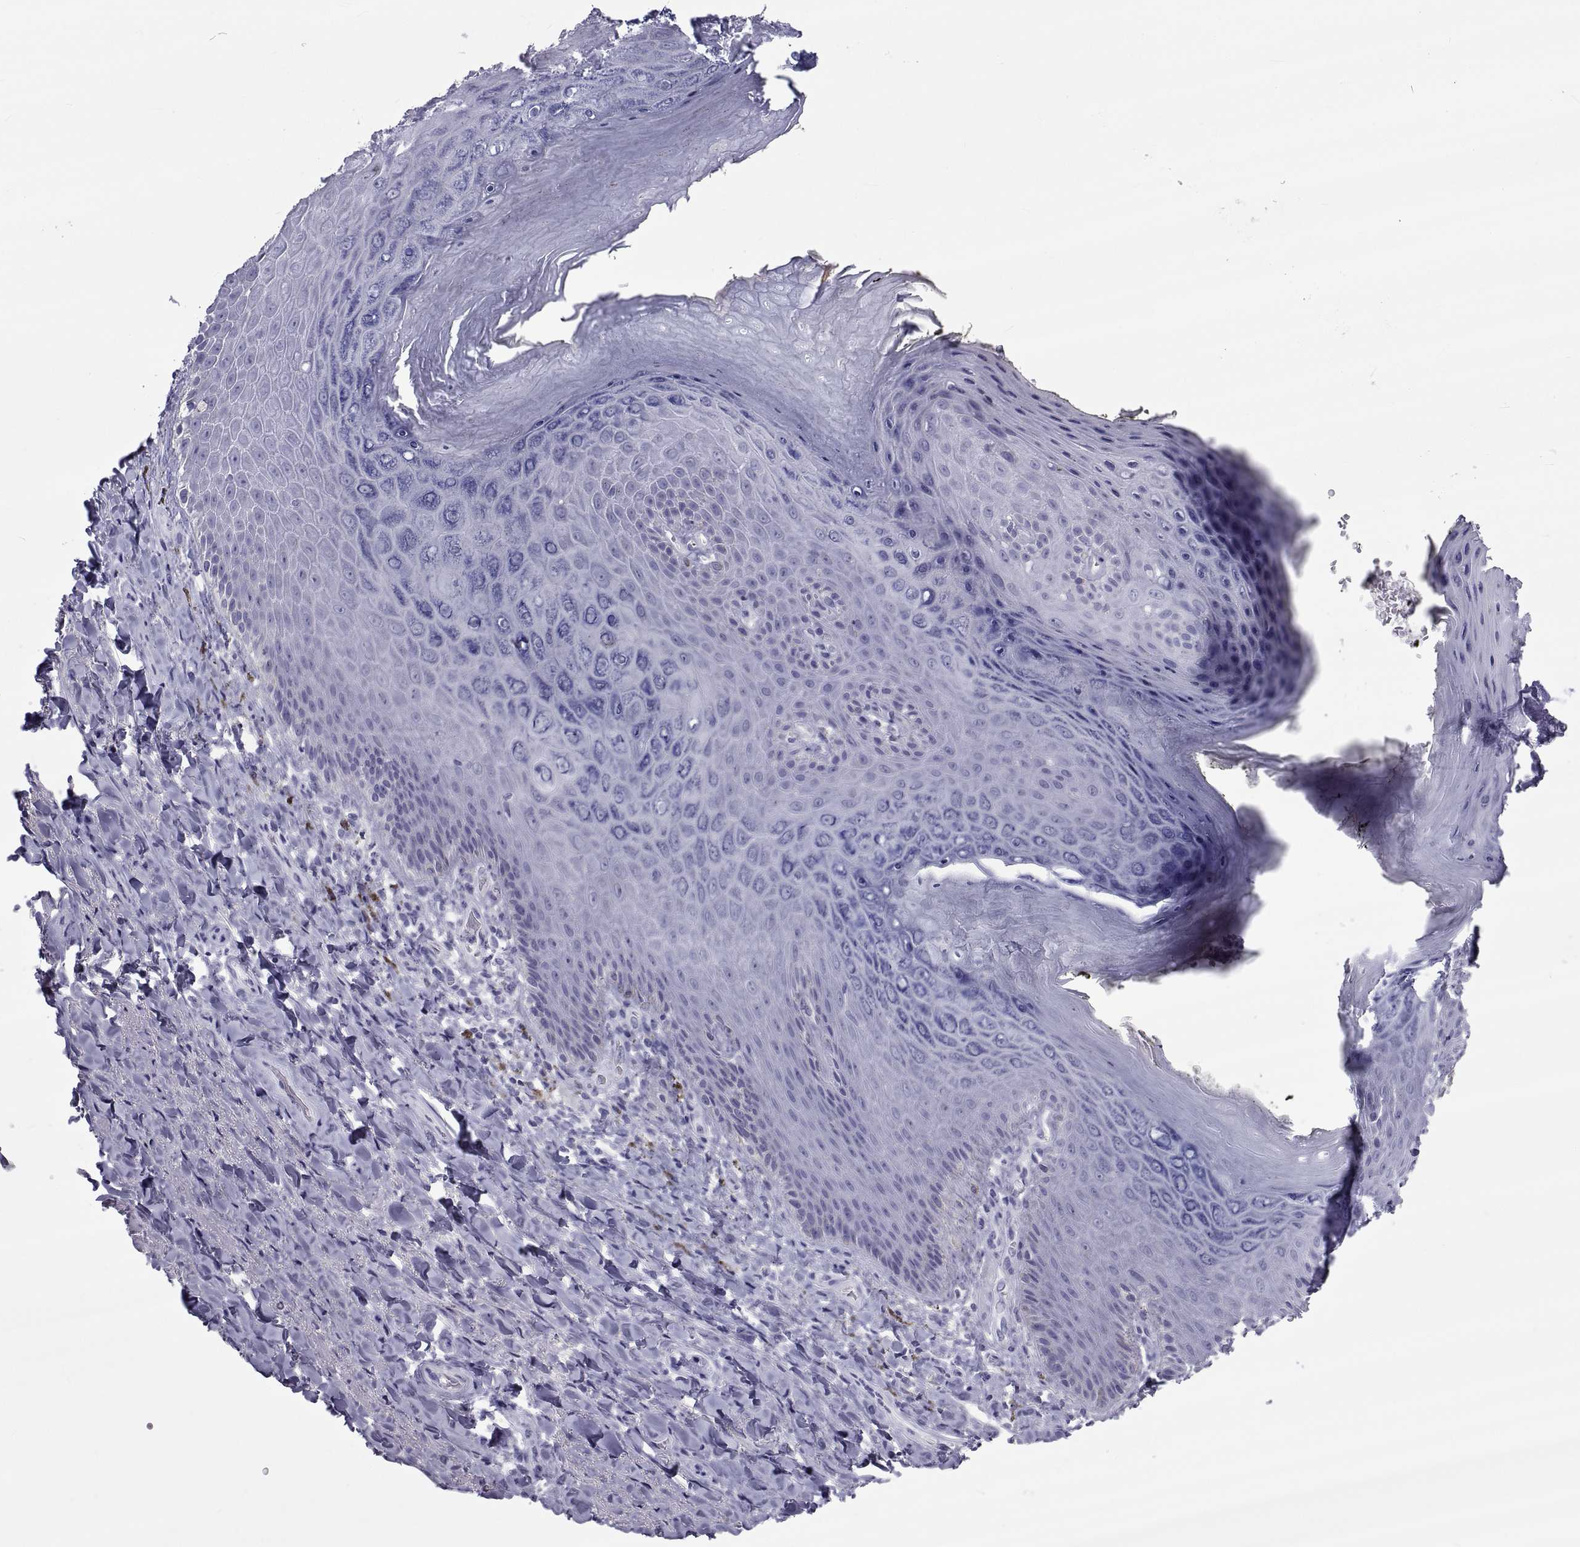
{"staining": {"intensity": "negative", "quantity": "none", "location": "none"}, "tissue": "adipose tissue", "cell_type": "Adipocytes", "image_type": "normal", "snomed": [{"axis": "morphology", "description": "Normal tissue, NOS"}, {"axis": "topography", "description": "Anal"}, {"axis": "topography", "description": "Peripheral nerve tissue"}], "caption": "Adipocytes are negative for brown protein staining in benign adipose tissue. Brightfield microscopy of IHC stained with DAB (3,3'-diaminobenzidine) (brown) and hematoxylin (blue), captured at high magnification.", "gene": "NPTX2", "patient": {"sex": "male", "age": 53}}